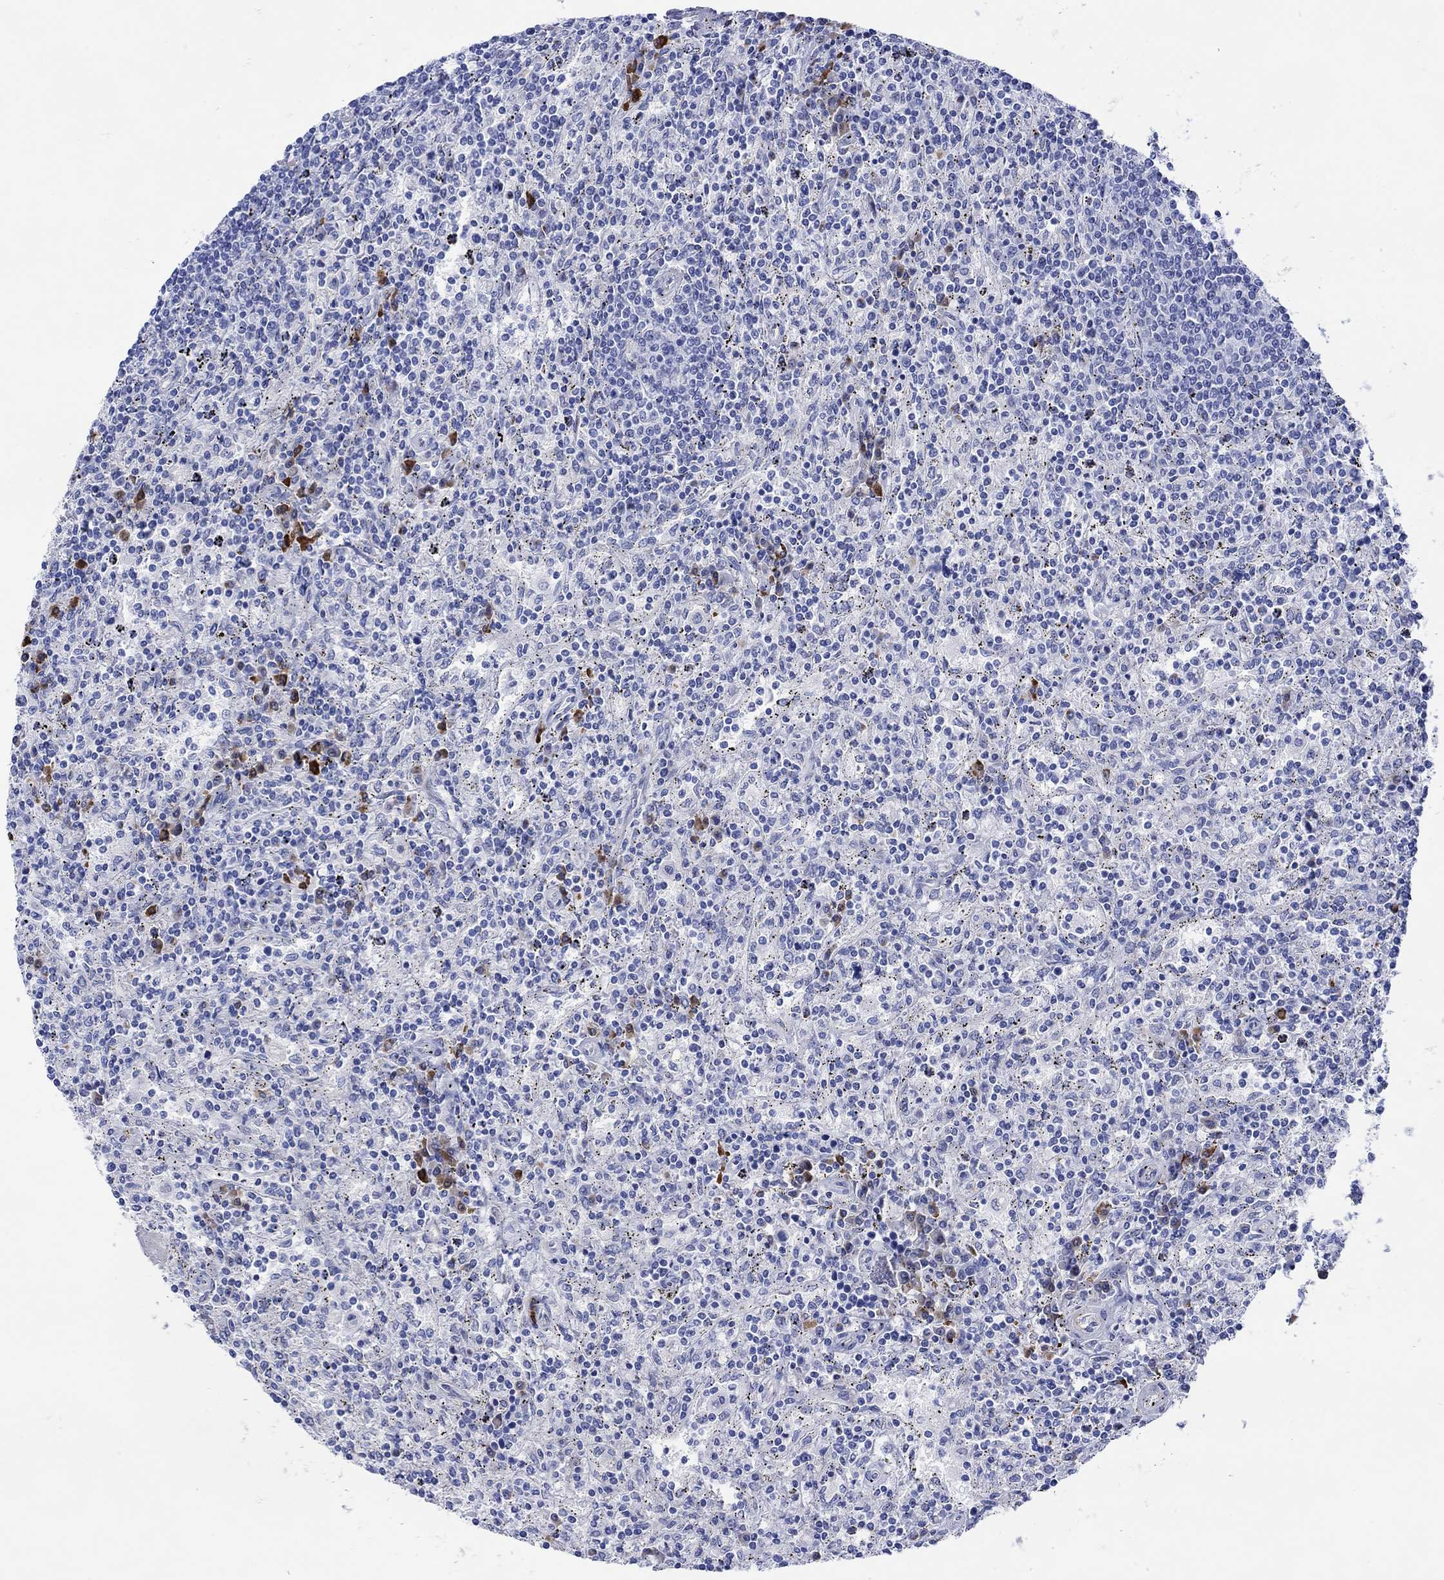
{"staining": {"intensity": "negative", "quantity": "none", "location": "none"}, "tissue": "lymphoma", "cell_type": "Tumor cells", "image_type": "cancer", "snomed": [{"axis": "morphology", "description": "Malignant lymphoma, non-Hodgkin's type, Low grade"}, {"axis": "topography", "description": "Lymph node"}], "caption": "DAB immunohistochemical staining of low-grade malignant lymphoma, non-Hodgkin's type displays no significant staining in tumor cells. (DAB (3,3'-diaminobenzidine) immunohistochemistry (IHC) visualized using brightfield microscopy, high magnification).", "gene": "ANKMY1", "patient": {"sex": "male", "age": 52}}